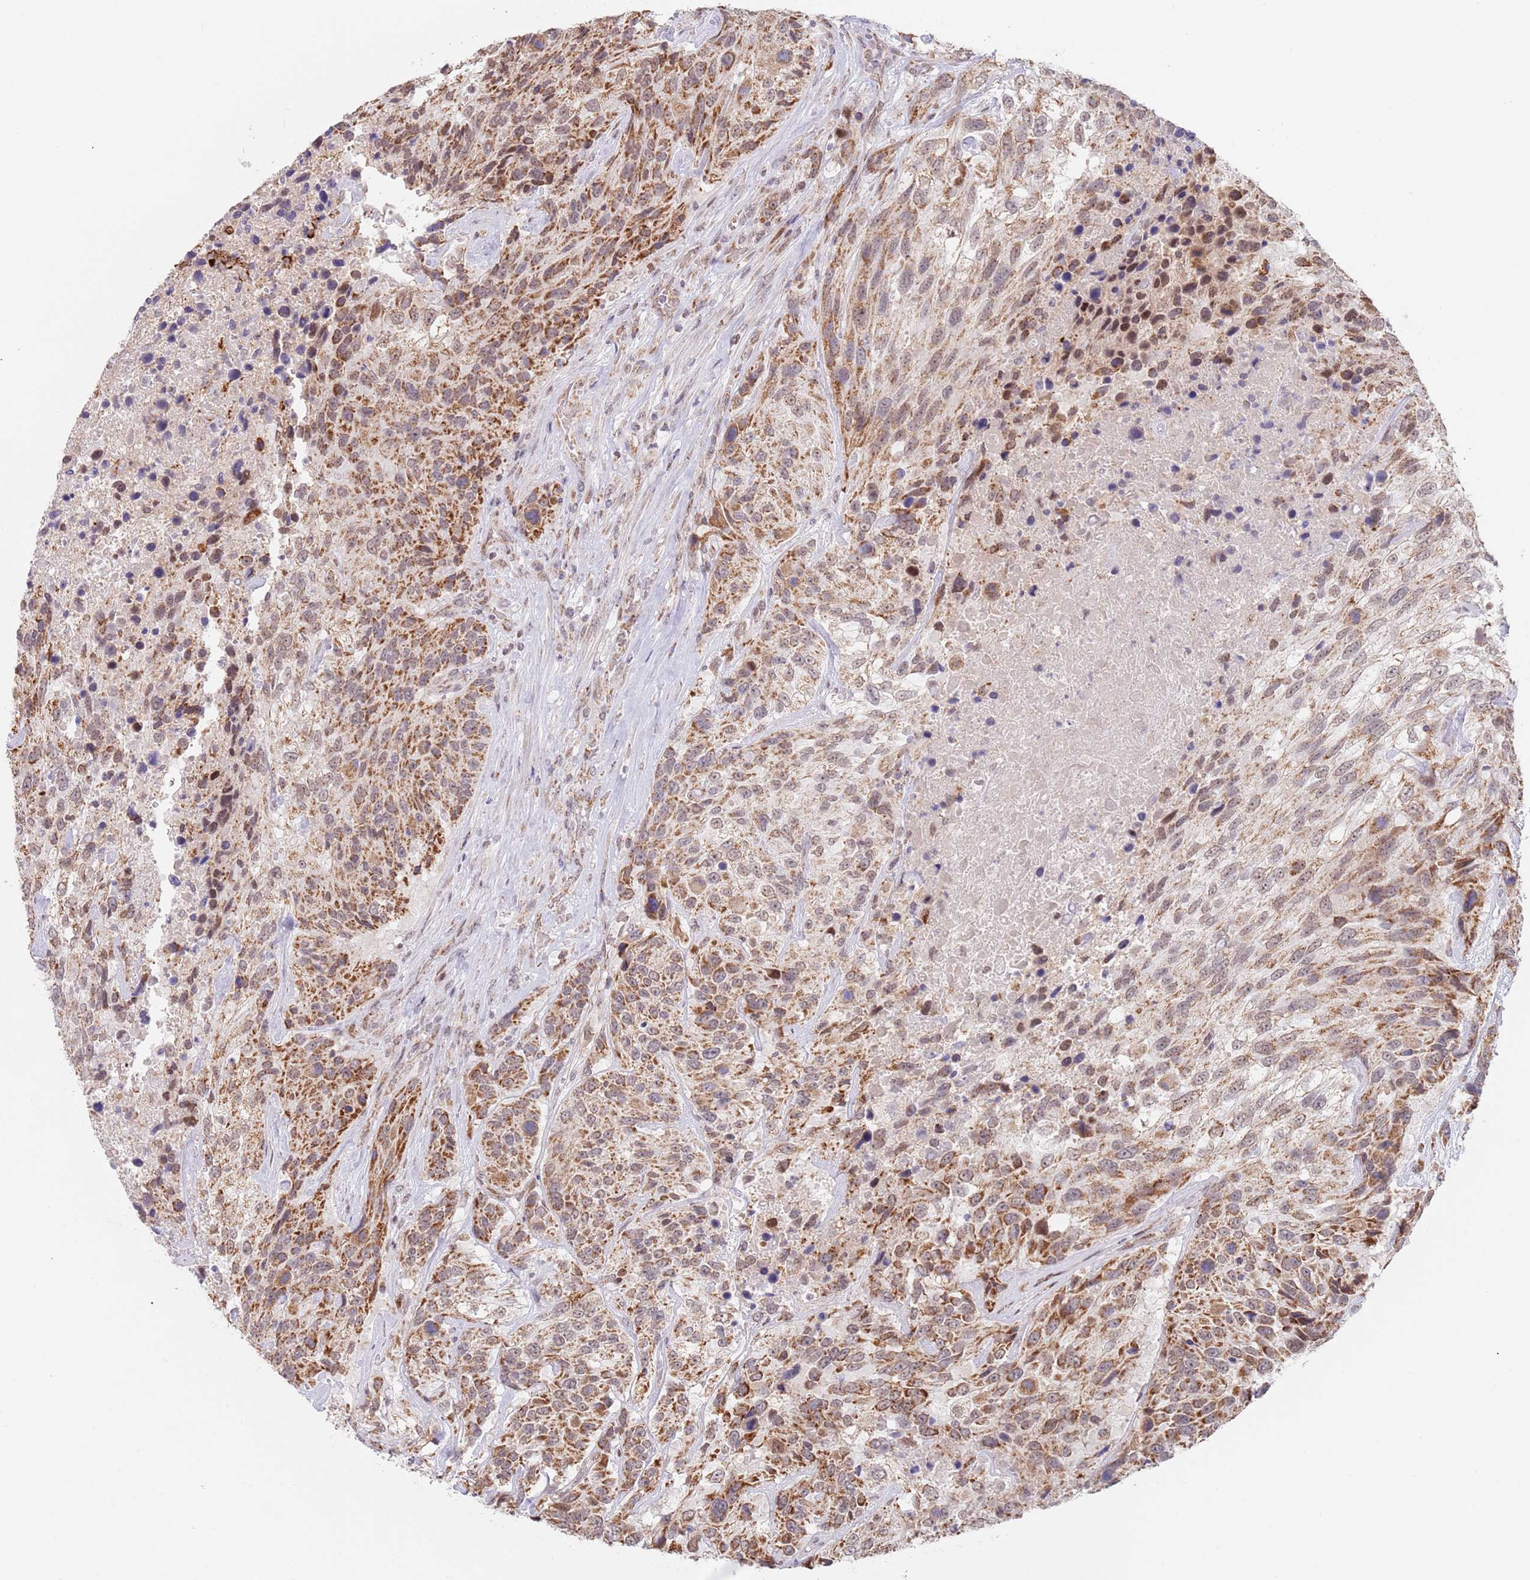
{"staining": {"intensity": "strong", "quantity": ">75%", "location": "cytoplasmic/membranous"}, "tissue": "urothelial cancer", "cell_type": "Tumor cells", "image_type": "cancer", "snomed": [{"axis": "morphology", "description": "Urothelial carcinoma, High grade"}, {"axis": "topography", "description": "Urinary bladder"}], "caption": "Protein analysis of urothelial cancer tissue displays strong cytoplasmic/membranous staining in about >75% of tumor cells.", "gene": "TIMM13", "patient": {"sex": "female", "age": 70}}